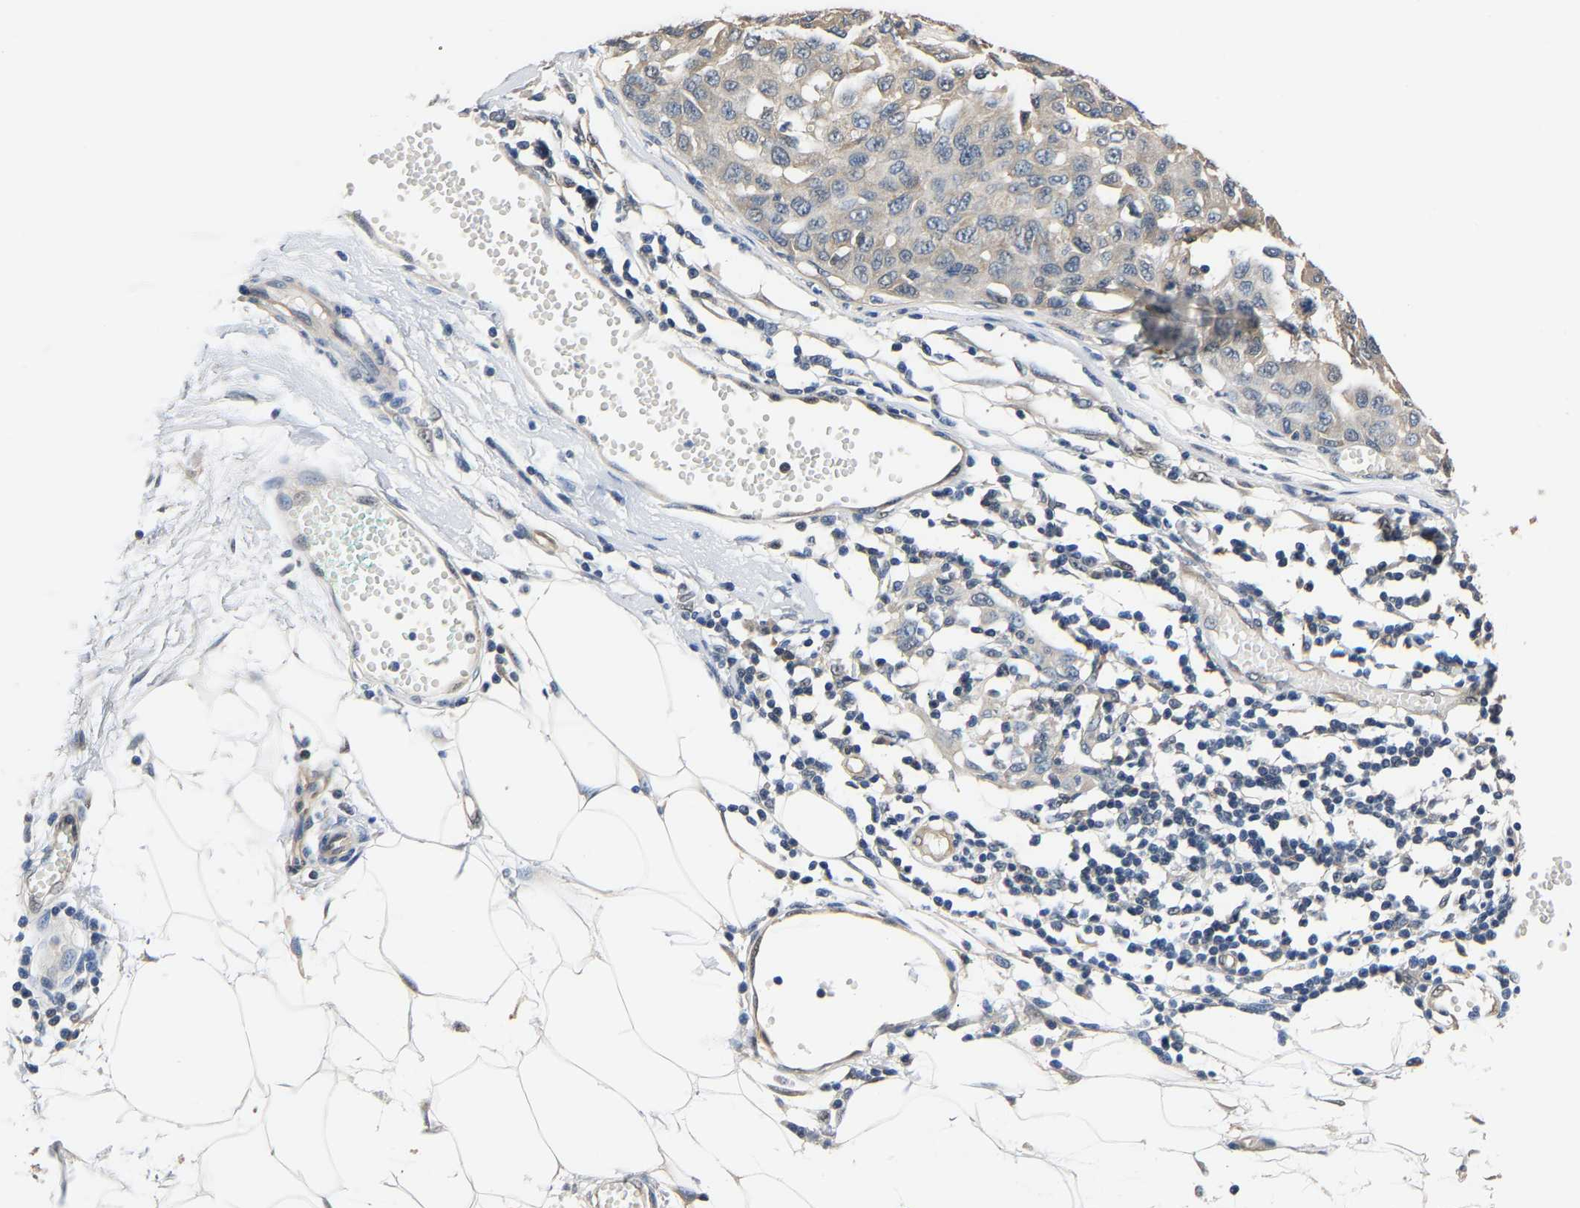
{"staining": {"intensity": "weak", "quantity": "<25%", "location": "cytoplasmic/membranous"}, "tissue": "melanoma", "cell_type": "Tumor cells", "image_type": "cancer", "snomed": [{"axis": "morphology", "description": "Normal tissue, NOS"}, {"axis": "morphology", "description": "Malignant melanoma, NOS"}, {"axis": "topography", "description": "Skin"}], "caption": "A photomicrograph of human malignant melanoma is negative for staining in tumor cells.", "gene": "ARHGEF12", "patient": {"sex": "male", "age": 62}}